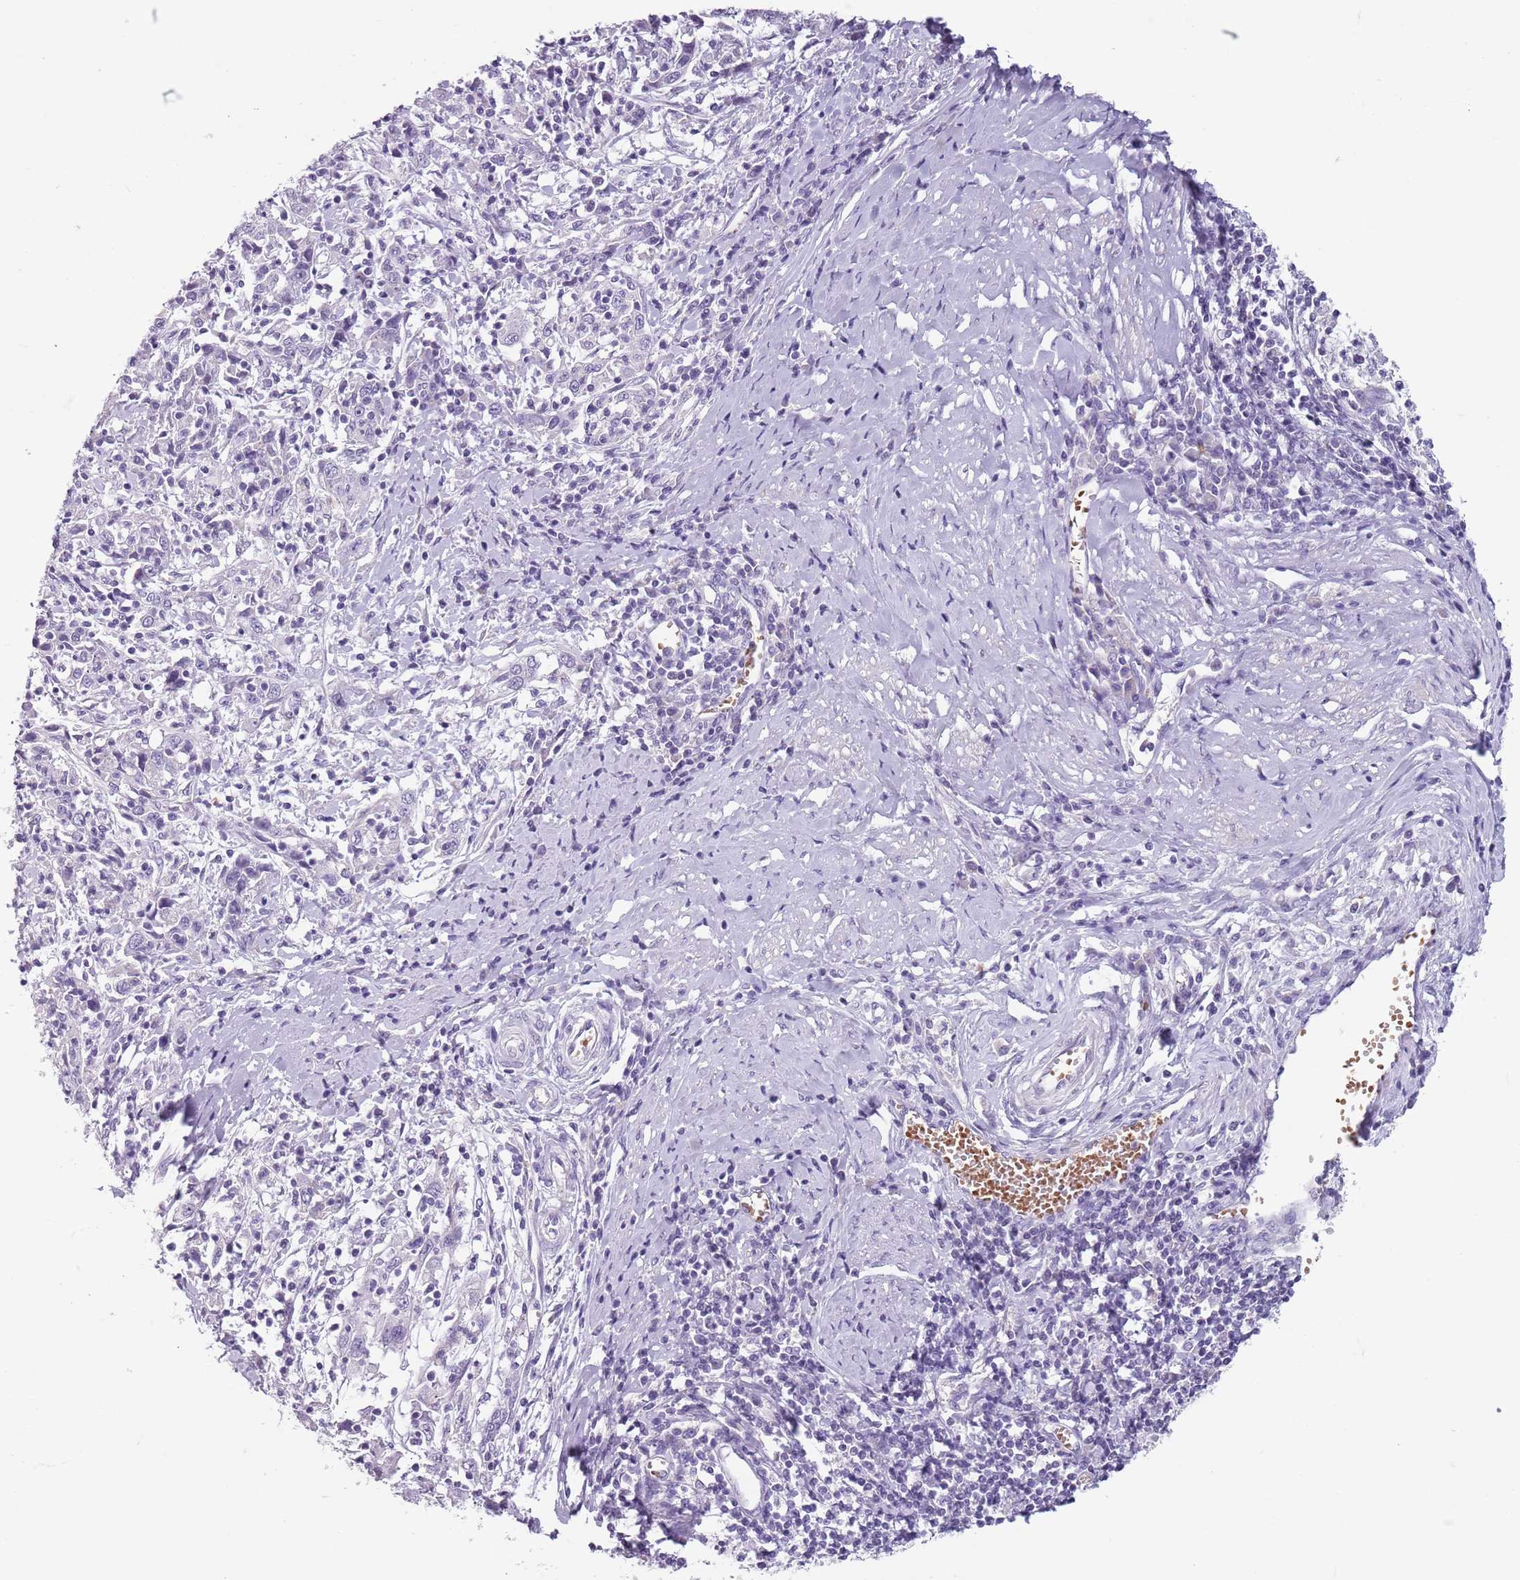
{"staining": {"intensity": "negative", "quantity": "none", "location": "none"}, "tissue": "cervical cancer", "cell_type": "Tumor cells", "image_type": "cancer", "snomed": [{"axis": "morphology", "description": "Squamous cell carcinoma, NOS"}, {"axis": "topography", "description": "Cervix"}], "caption": "This is a histopathology image of IHC staining of cervical squamous cell carcinoma, which shows no positivity in tumor cells.", "gene": "SPESP1", "patient": {"sex": "female", "age": 46}}